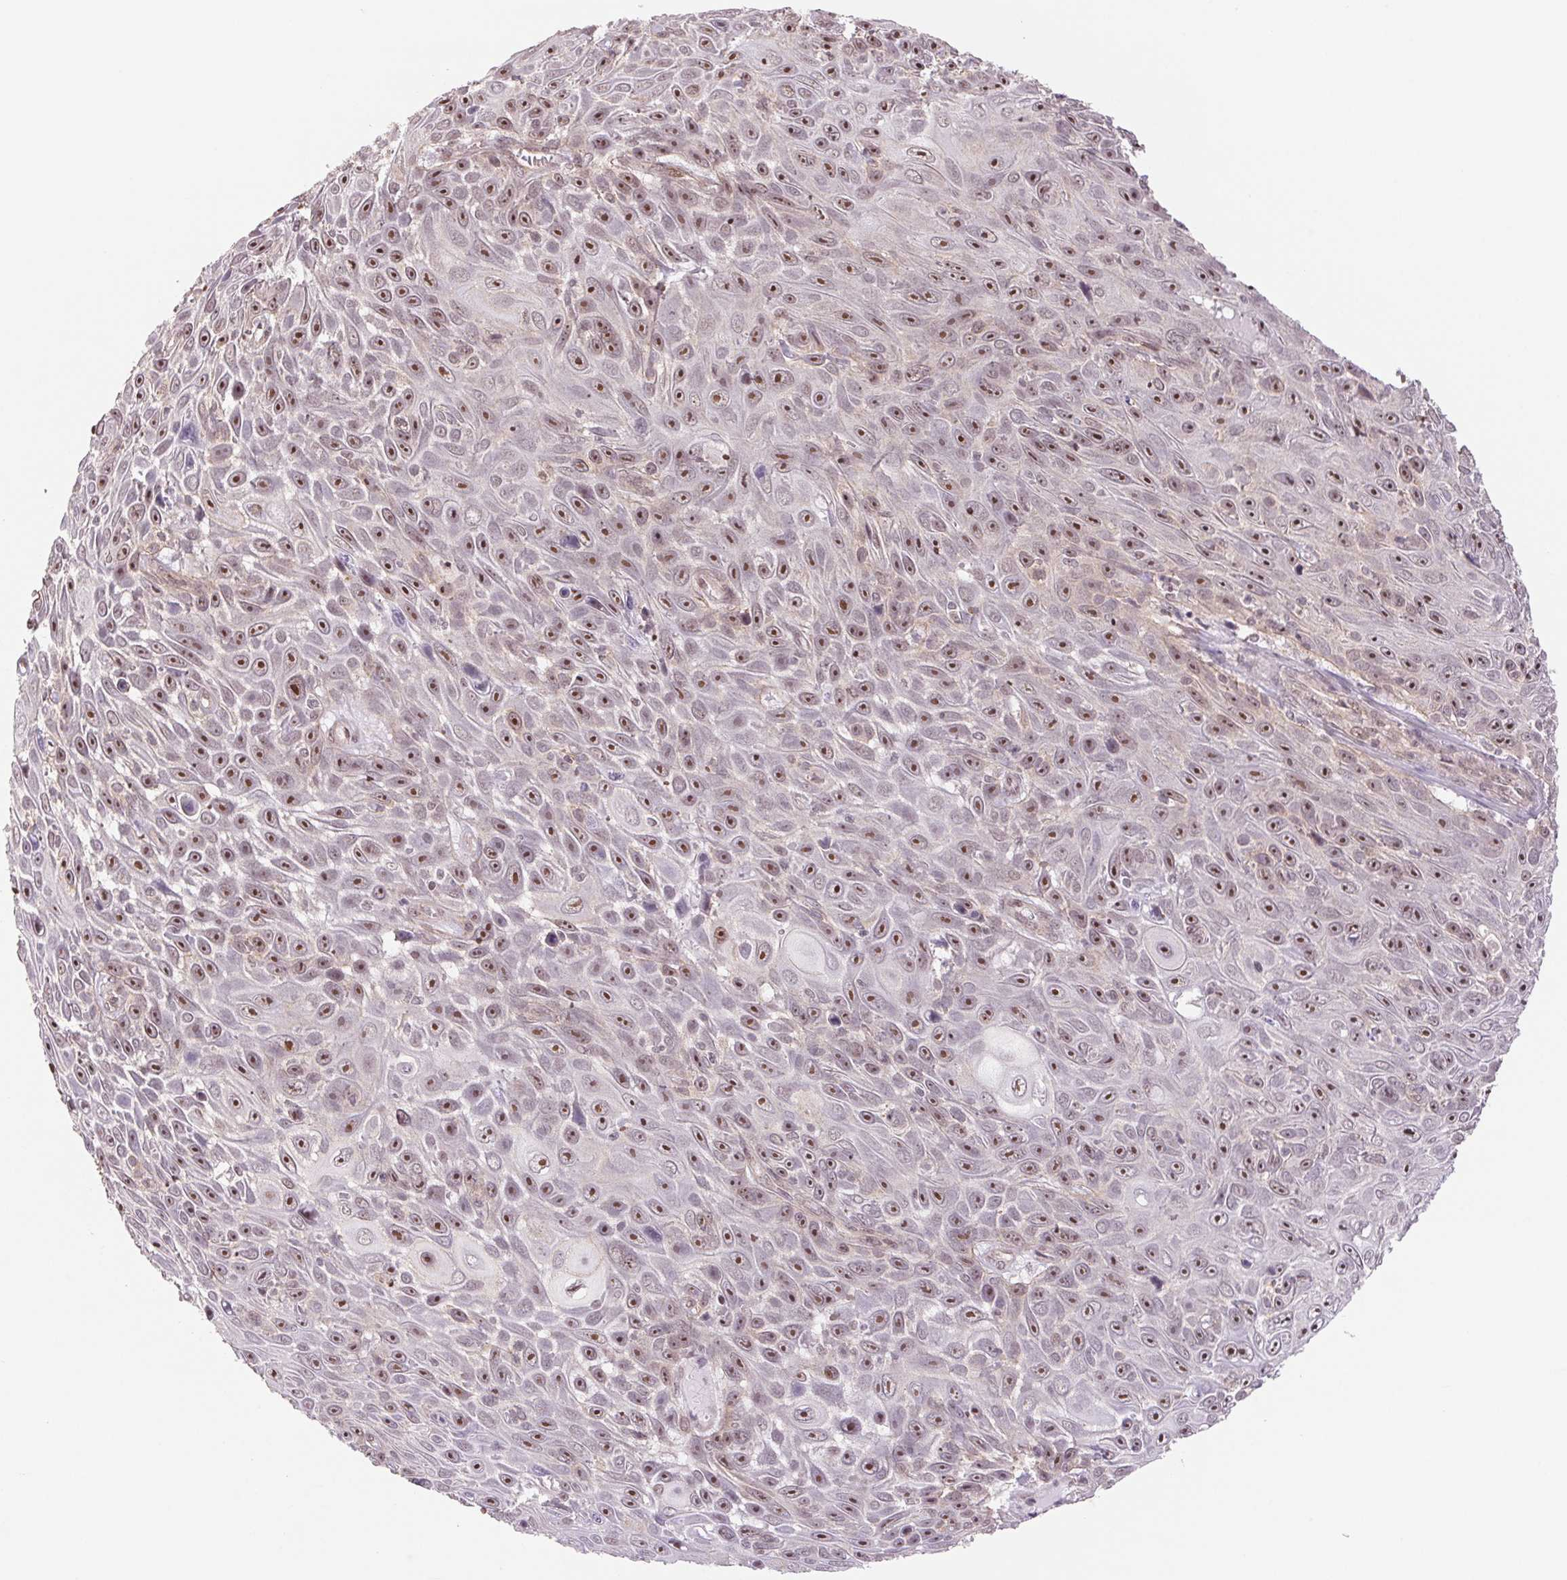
{"staining": {"intensity": "moderate", "quantity": ">75%", "location": "nuclear"}, "tissue": "skin cancer", "cell_type": "Tumor cells", "image_type": "cancer", "snomed": [{"axis": "morphology", "description": "Squamous cell carcinoma, NOS"}, {"axis": "topography", "description": "Skin"}], "caption": "Immunohistochemistry (IHC) of skin squamous cell carcinoma shows medium levels of moderate nuclear expression in approximately >75% of tumor cells.", "gene": "CWC25", "patient": {"sex": "male", "age": 82}}